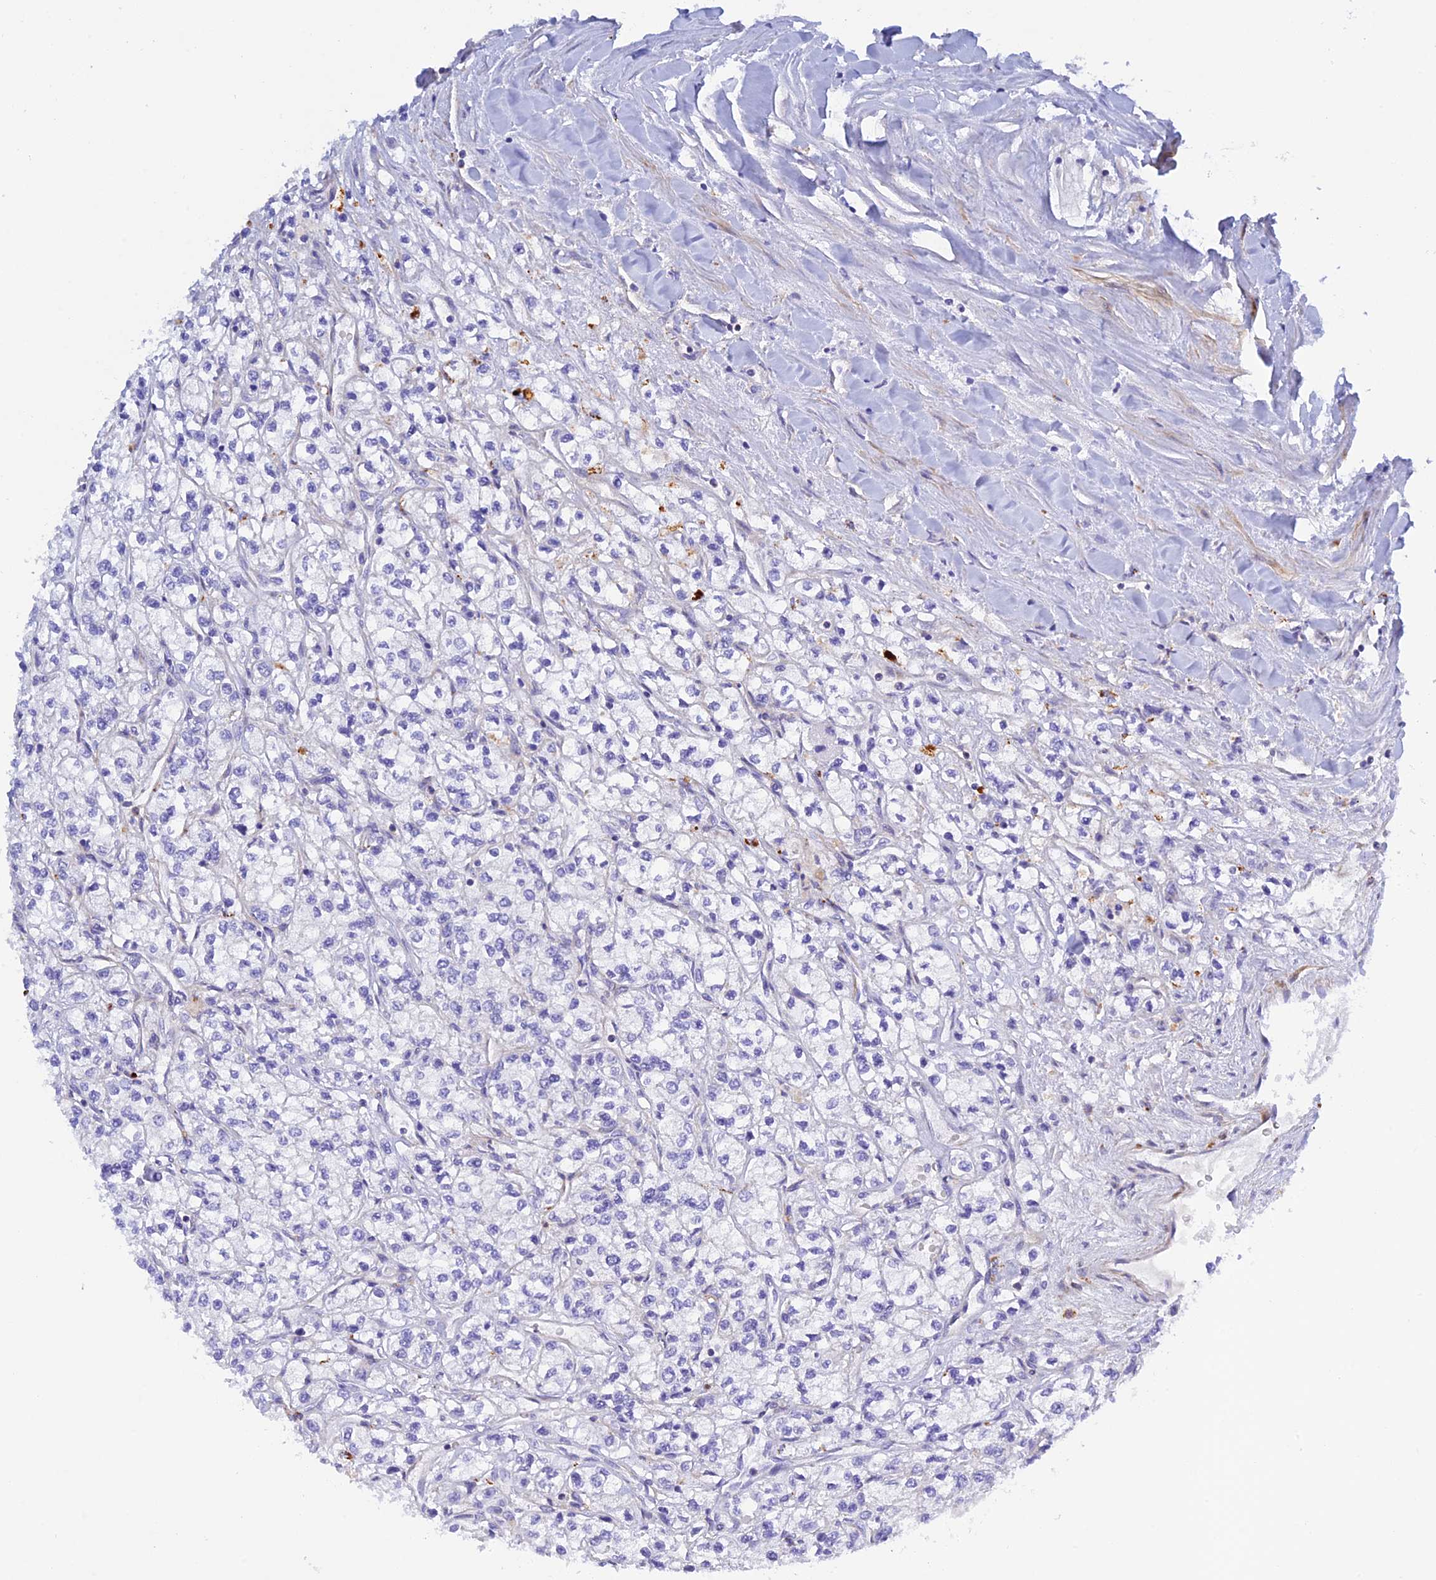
{"staining": {"intensity": "negative", "quantity": "none", "location": "none"}, "tissue": "renal cancer", "cell_type": "Tumor cells", "image_type": "cancer", "snomed": [{"axis": "morphology", "description": "Adenocarcinoma, NOS"}, {"axis": "topography", "description": "Kidney"}], "caption": "Micrograph shows no significant protein staining in tumor cells of renal adenocarcinoma.", "gene": "ZDHHC16", "patient": {"sex": "male", "age": 80}}